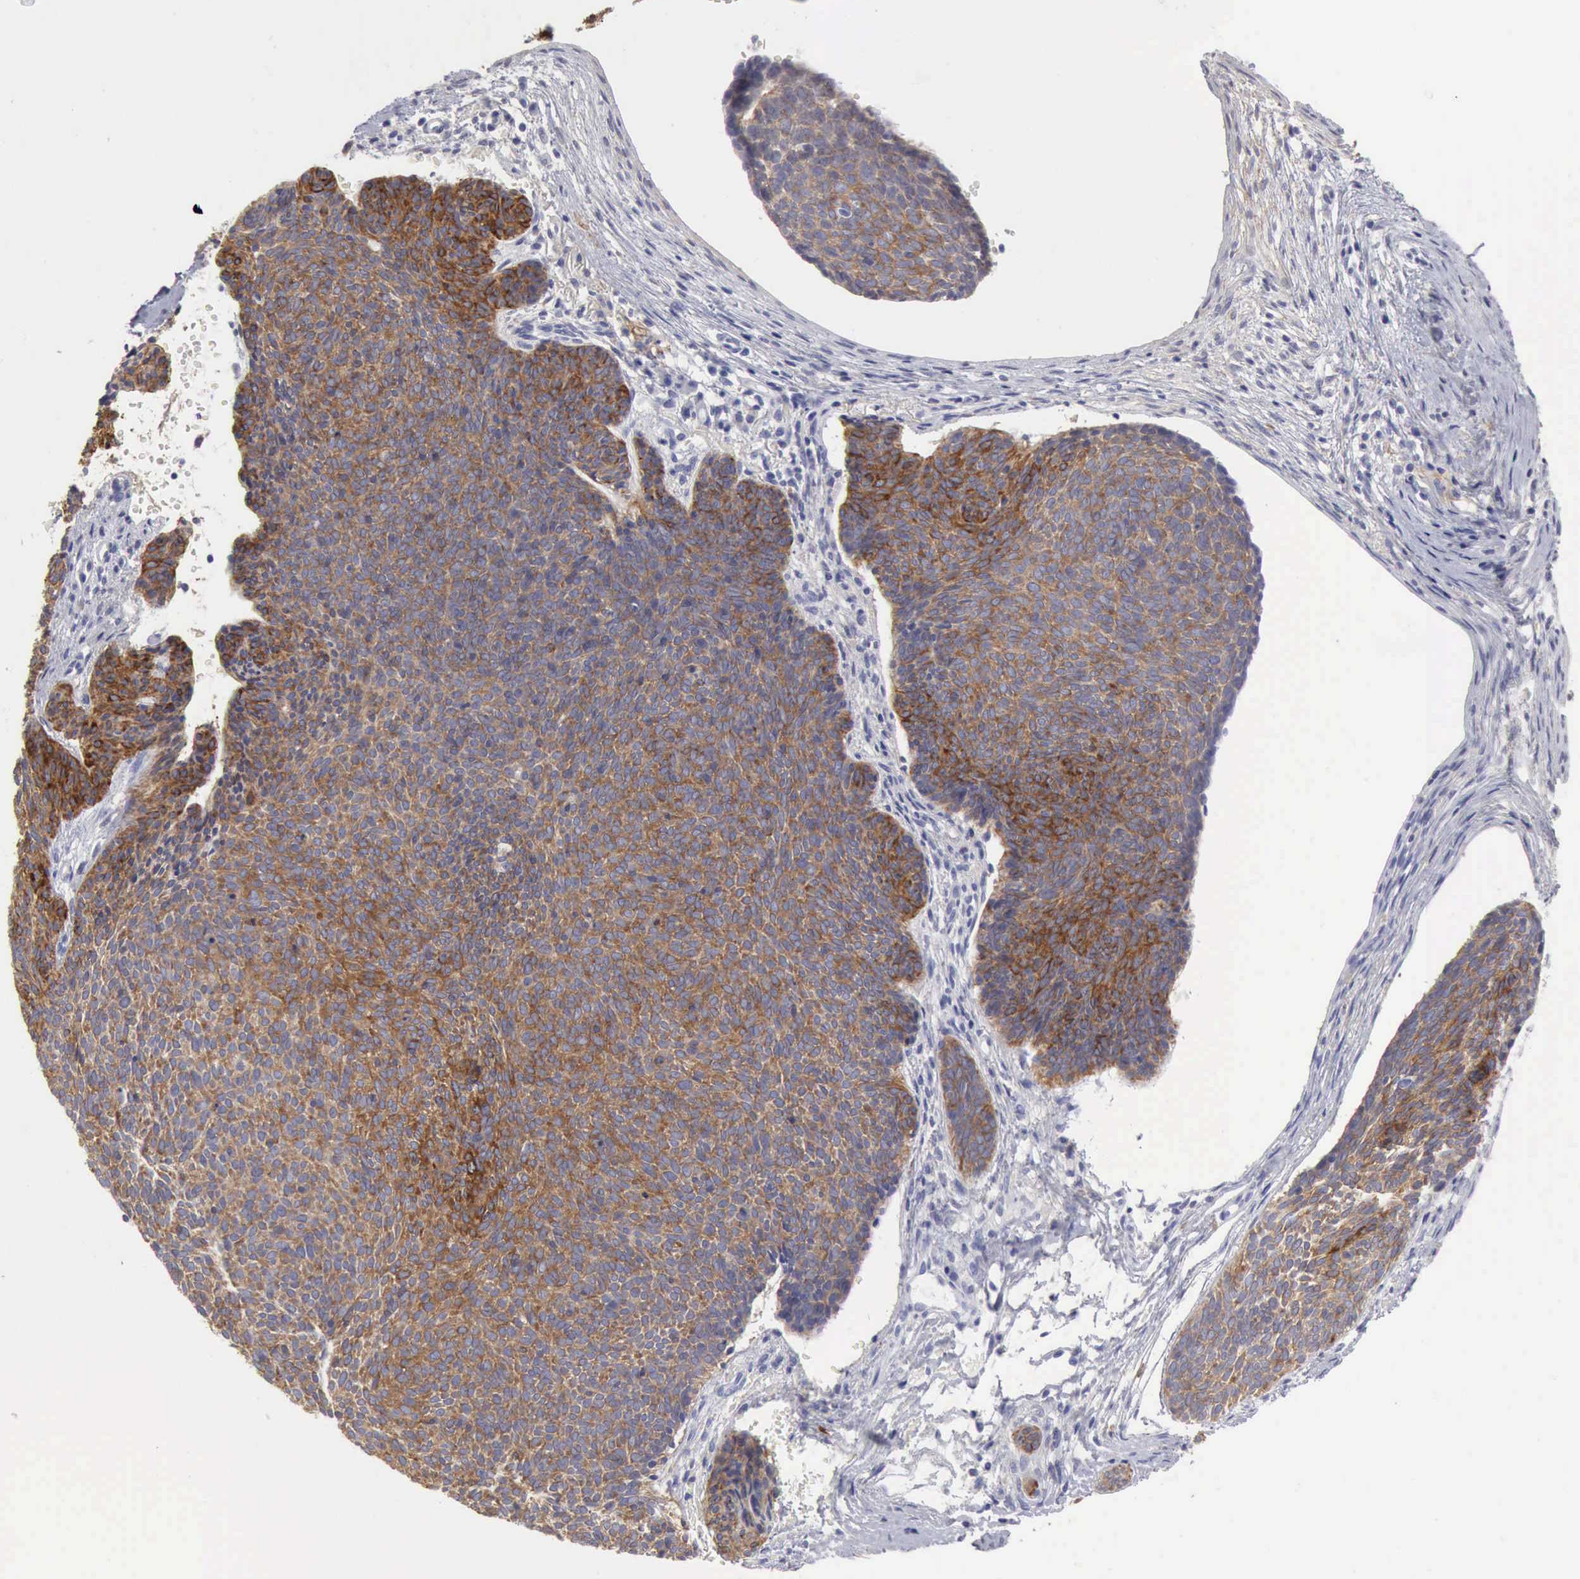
{"staining": {"intensity": "moderate", "quantity": ">75%", "location": "cytoplasmic/membranous"}, "tissue": "skin cancer", "cell_type": "Tumor cells", "image_type": "cancer", "snomed": [{"axis": "morphology", "description": "Basal cell carcinoma"}, {"axis": "topography", "description": "Skin"}], "caption": "Immunohistochemical staining of skin basal cell carcinoma demonstrates medium levels of moderate cytoplasmic/membranous protein positivity in approximately >75% of tumor cells. Immunohistochemistry stains the protein of interest in brown and the nuclei are stained blue.", "gene": "TFRC", "patient": {"sex": "male", "age": 84}}